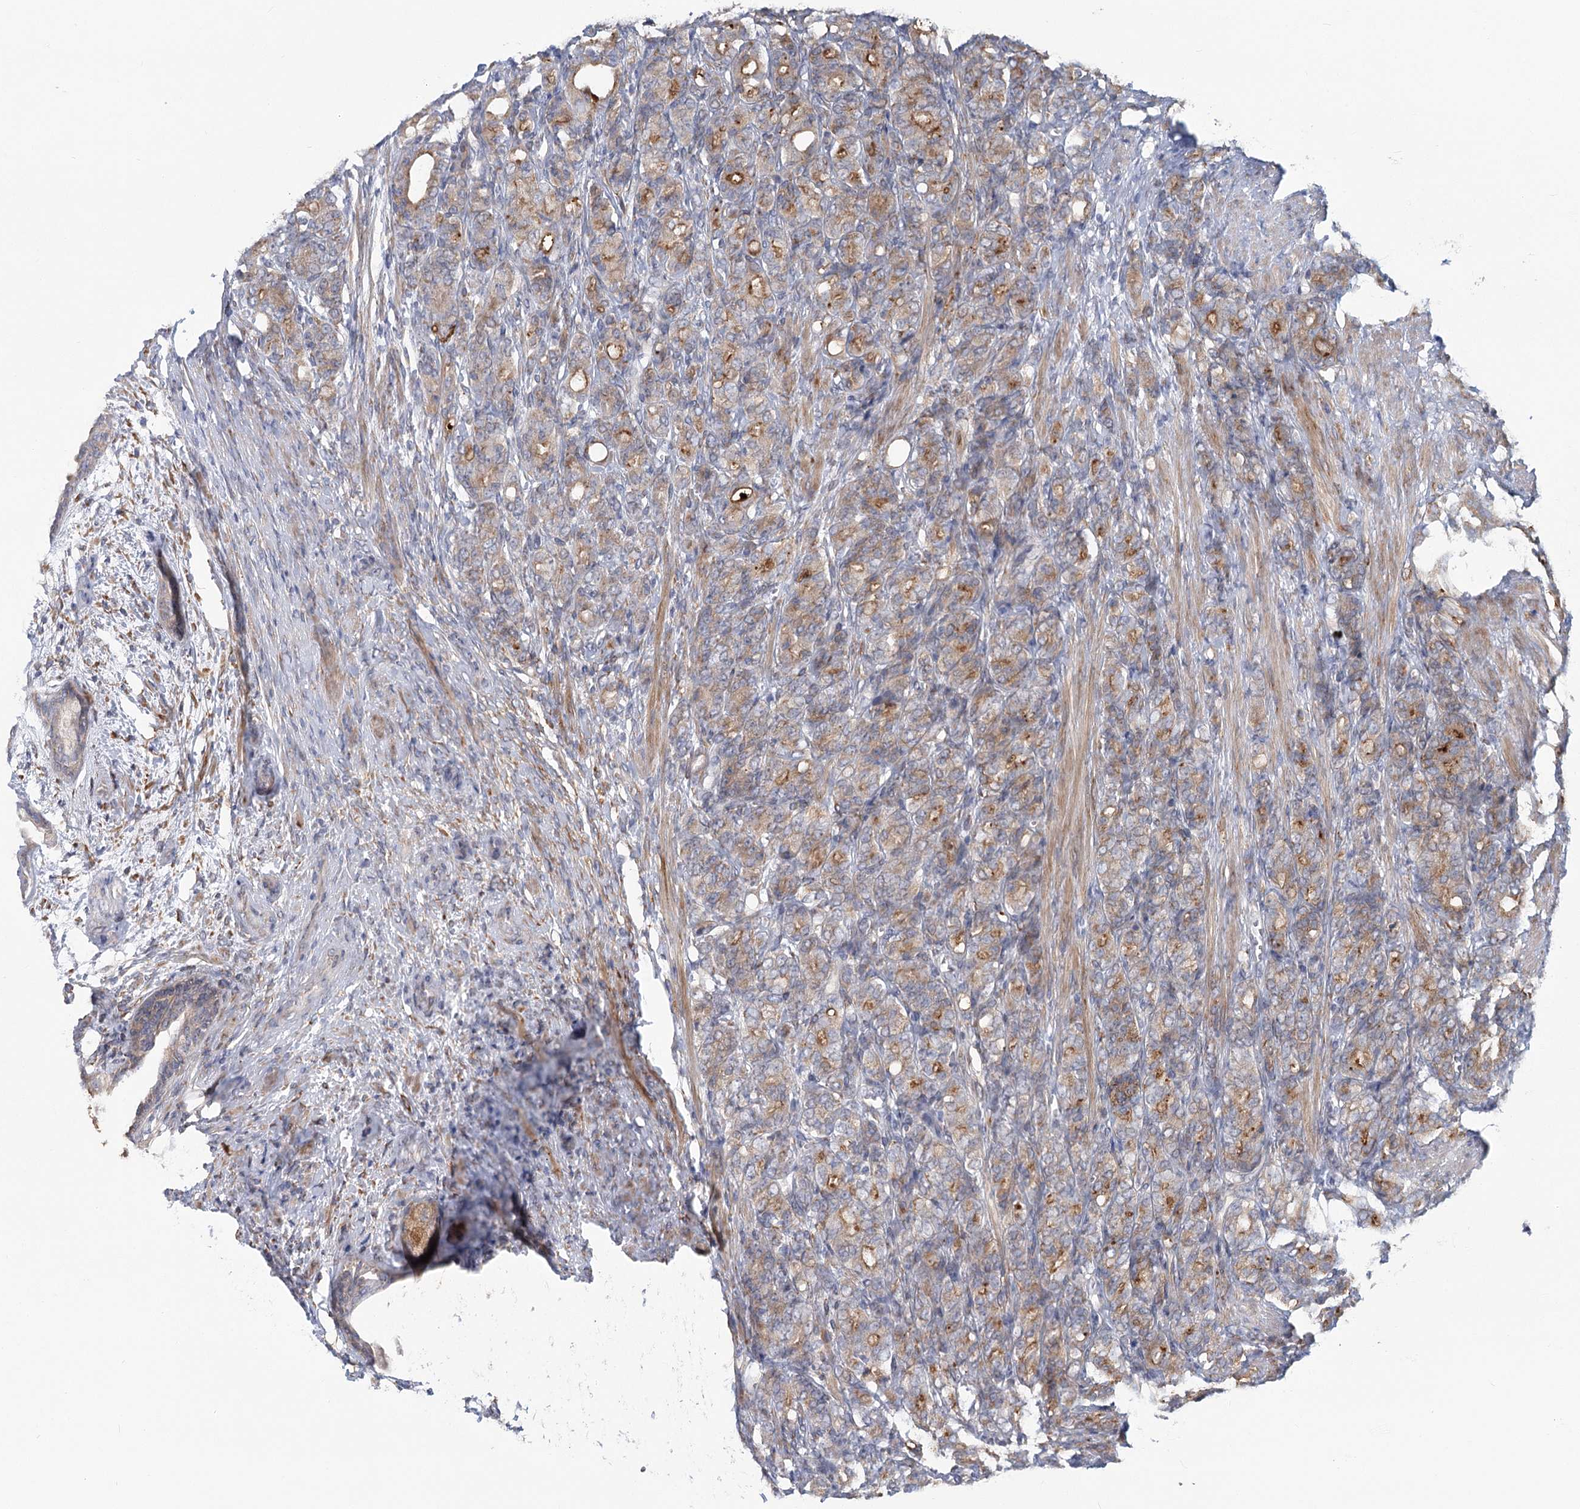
{"staining": {"intensity": "moderate", "quantity": "25%-75%", "location": "cytoplasmic/membranous"}, "tissue": "prostate cancer", "cell_type": "Tumor cells", "image_type": "cancer", "snomed": [{"axis": "morphology", "description": "Adenocarcinoma, High grade"}, {"axis": "topography", "description": "Prostate"}], "caption": "Moderate cytoplasmic/membranous protein expression is identified in about 25%-75% of tumor cells in prostate cancer (adenocarcinoma (high-grade)). Using DAB (3,3'-diaminobenzidine) (brown) and hematoxylin (blue) stains, captured at high magnification using brightfield microscopy.", "gene": "CIB4", "patient": {"sex": "male", "age": 62}}